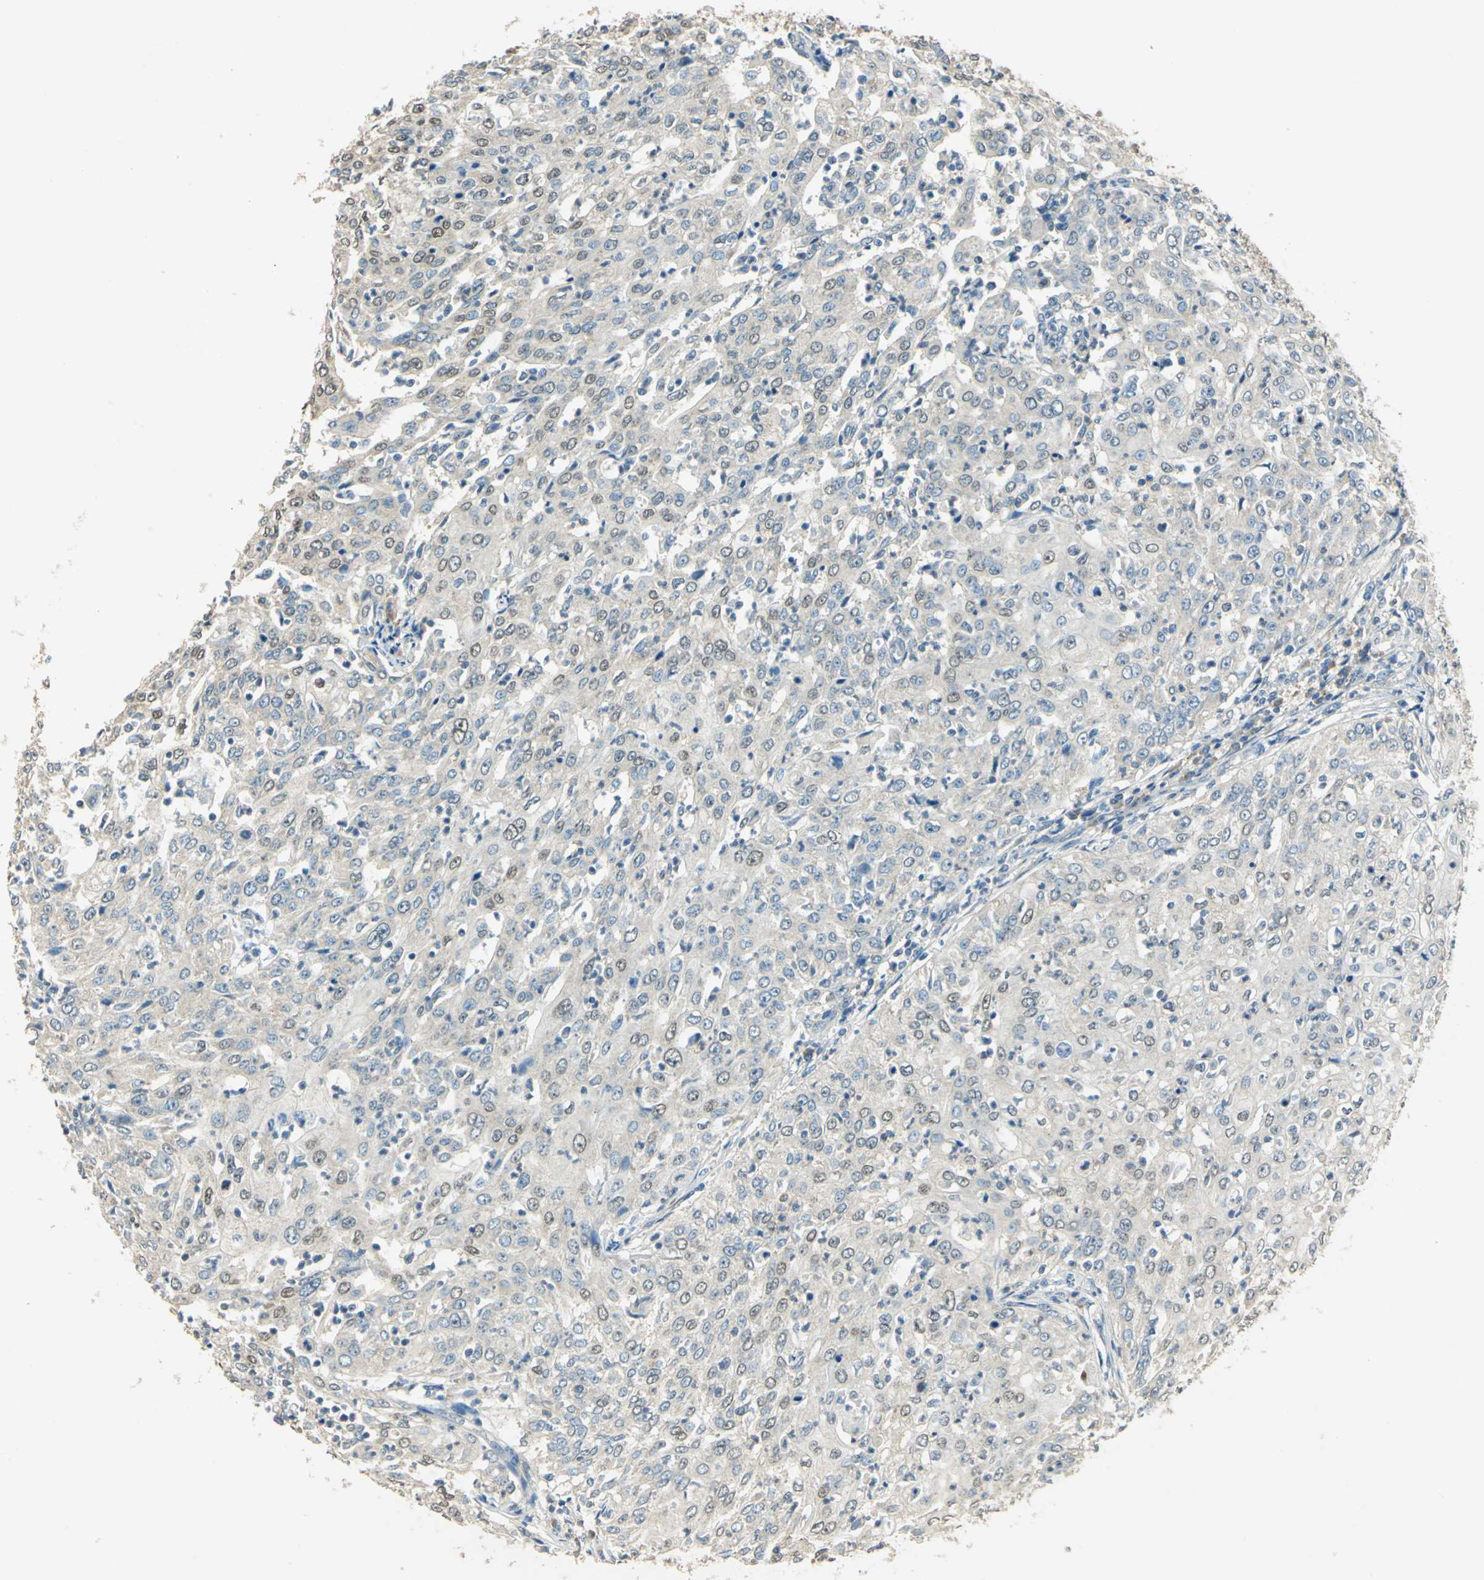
{"staining": {"intensity": "weak", "quantity": "25%-75%", "location": "cytoplasmic/membranous,nuclear"}, "tissue": "cervical cancer", "cell_type": "Tumor cells", "image_type": "cancer", "snomed": [{"axis": "morphology", "description": "Squamous cell carcinoma, NOS"}, {"axis": "topography", "description": "Cervix"}], "caption": "IHC micrograph of cervical cancer (squamous cell carcinoma) stained for a protein (brown), which exhibits low levels of weak cytoplasmic/membranous and nuclear expression in approximately 25%-75% of tumor cells.", "gene": "SHC2", "patient": {"sex": "female", "age": 39}}